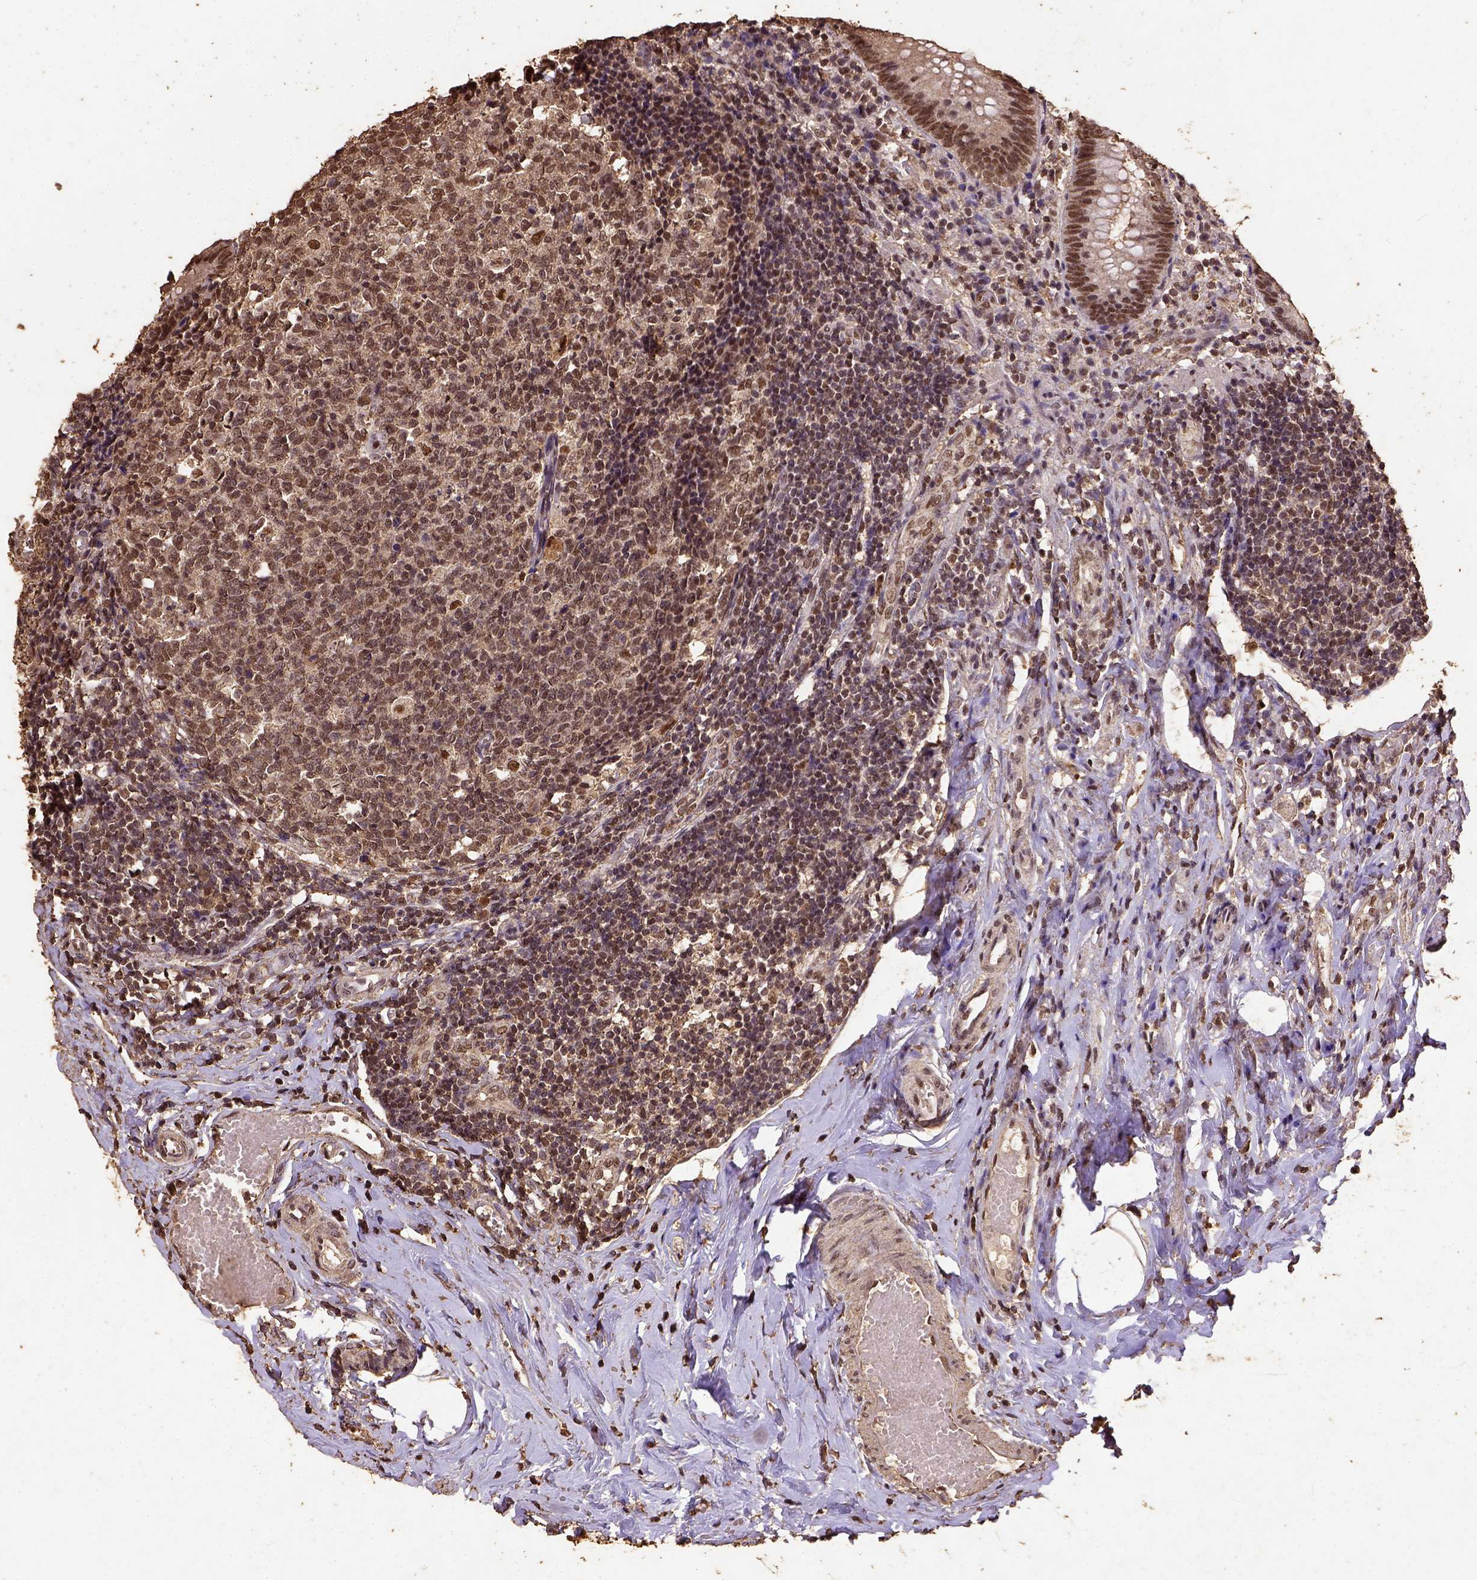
{"staining": {"intensity": "strong", "quantity": ">75%", "location": "nuclear"}, "tissue": "appendix", "cell_type": "Glandular cells", "image_type": "normal", "snomed": [{"axis": "morphology", "description": "Normal tissue, NOS"}, {"axis": "topography", "description": "Appendix"}], "caption": "Strong nuclear protein expression is appreciated in about >75% of glandular cells in appendix.", "gene": "NACC1", "patient": {"sex": "female", "age": 32}}